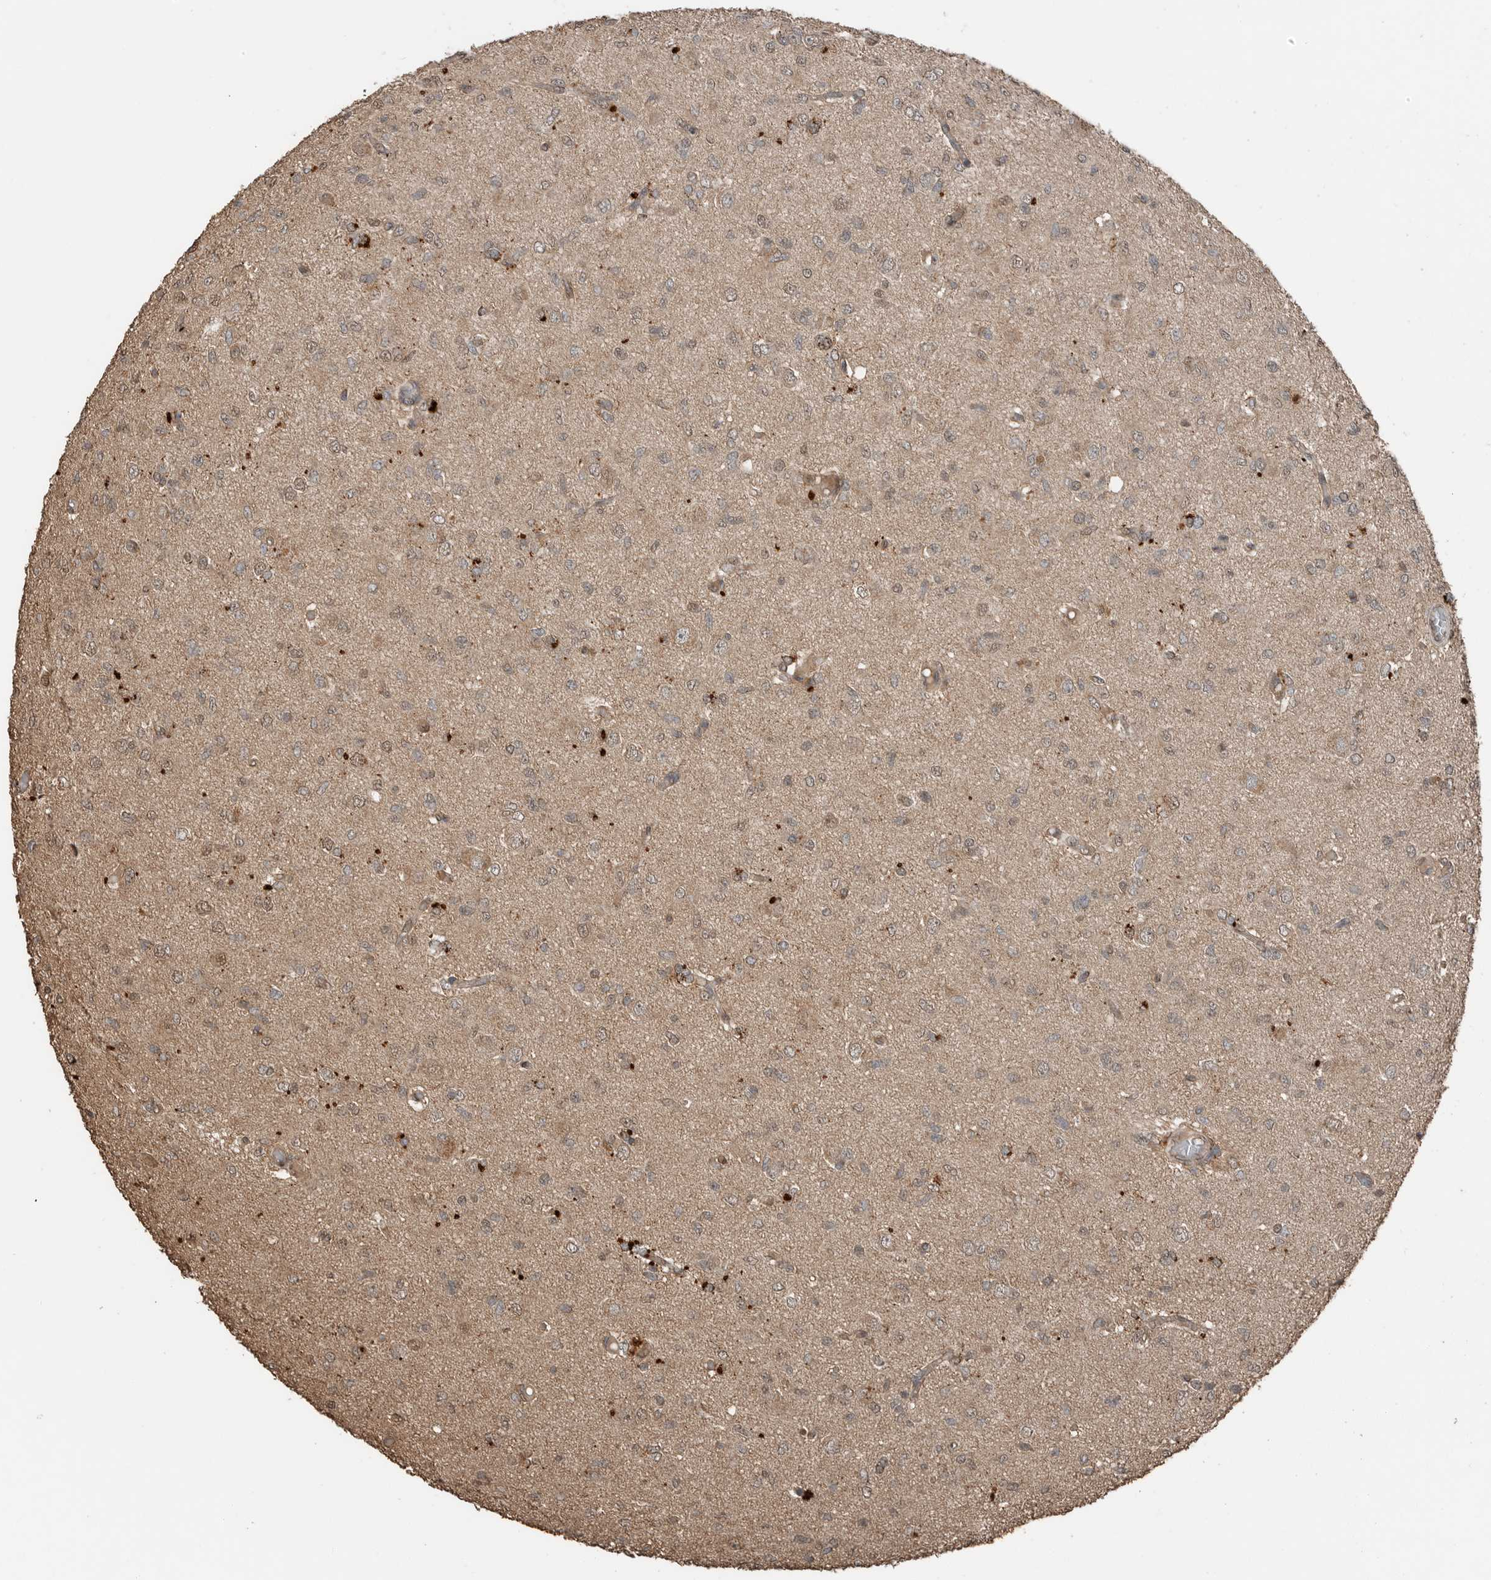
{"staining": {"intensity": "weak", "quantity": ">75%", "location": "cytoplasmic/membranous,nuclear"}, "tissue": "glioma", "cell_type": "Tumor cells", "image_type": "cancer", "snomed": [{"axis": "morphology", "description": "Glioma, malignant, High grade"}, {"axis": "topography", "description": "Brain"}], "caption": "Immunohistochemistry (IHC) (DAB) staining of human malignant glioma (high-grade) shows weak cytoplasmic/membranous and nuclear protein expression in about >75% of tumor cells.", "gene": "BLZF1", "patient": {"sex": "female", "age": 59}}